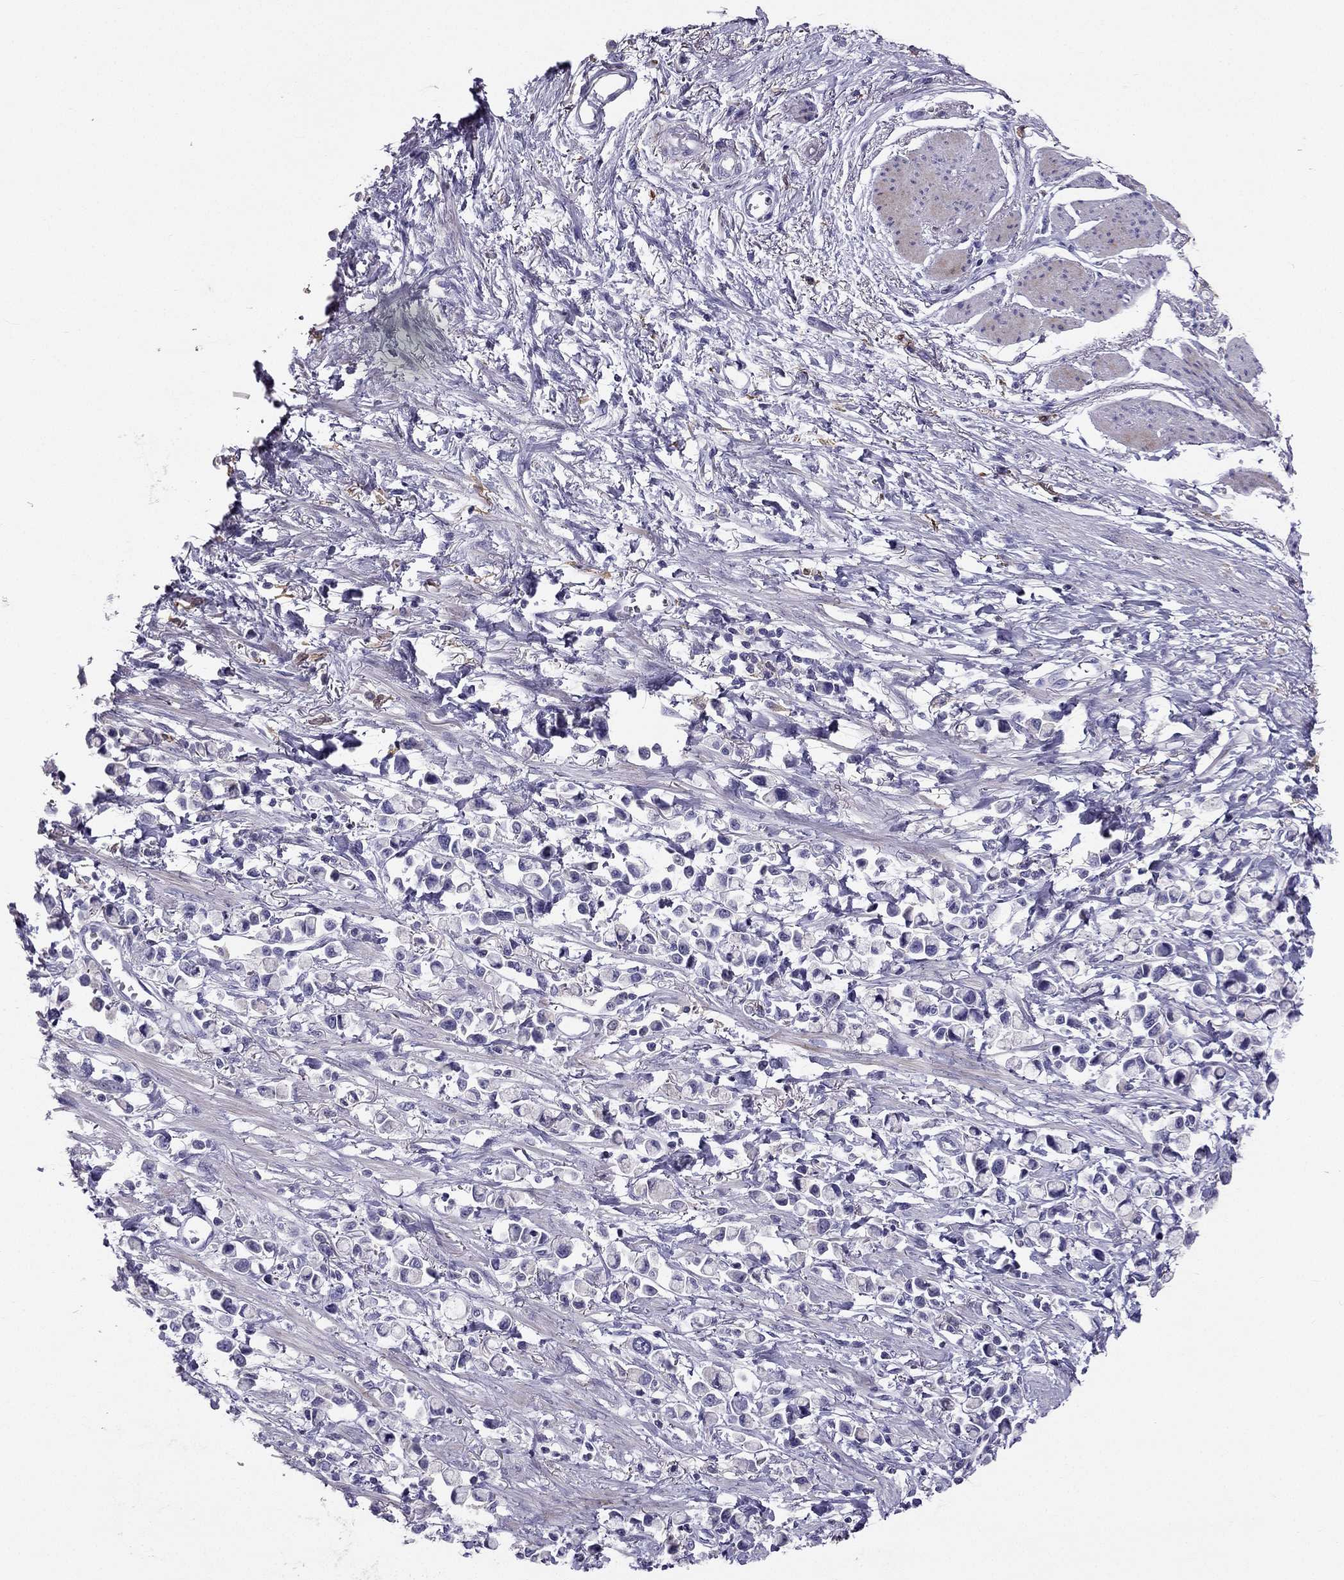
{"staining": {"intensity": "negative", "quantity": "none", "location": "none"}, "tissue": "stomach cancer", "cell_type": "Tumor cells", "image_type": "cancer", "snomed": [{"axis": "morphology", "description": "Adenocarcinoma, NOS"}, {"axis": "topography", "description": "Stomach"}], "caption": "The immunohistochemistry (IHC) photomicrograph has no significant positivity in tumor cells of stomach cancer tissue.", "gene": "LMTK3", "patient": {"sex": "female", "age": 81}}